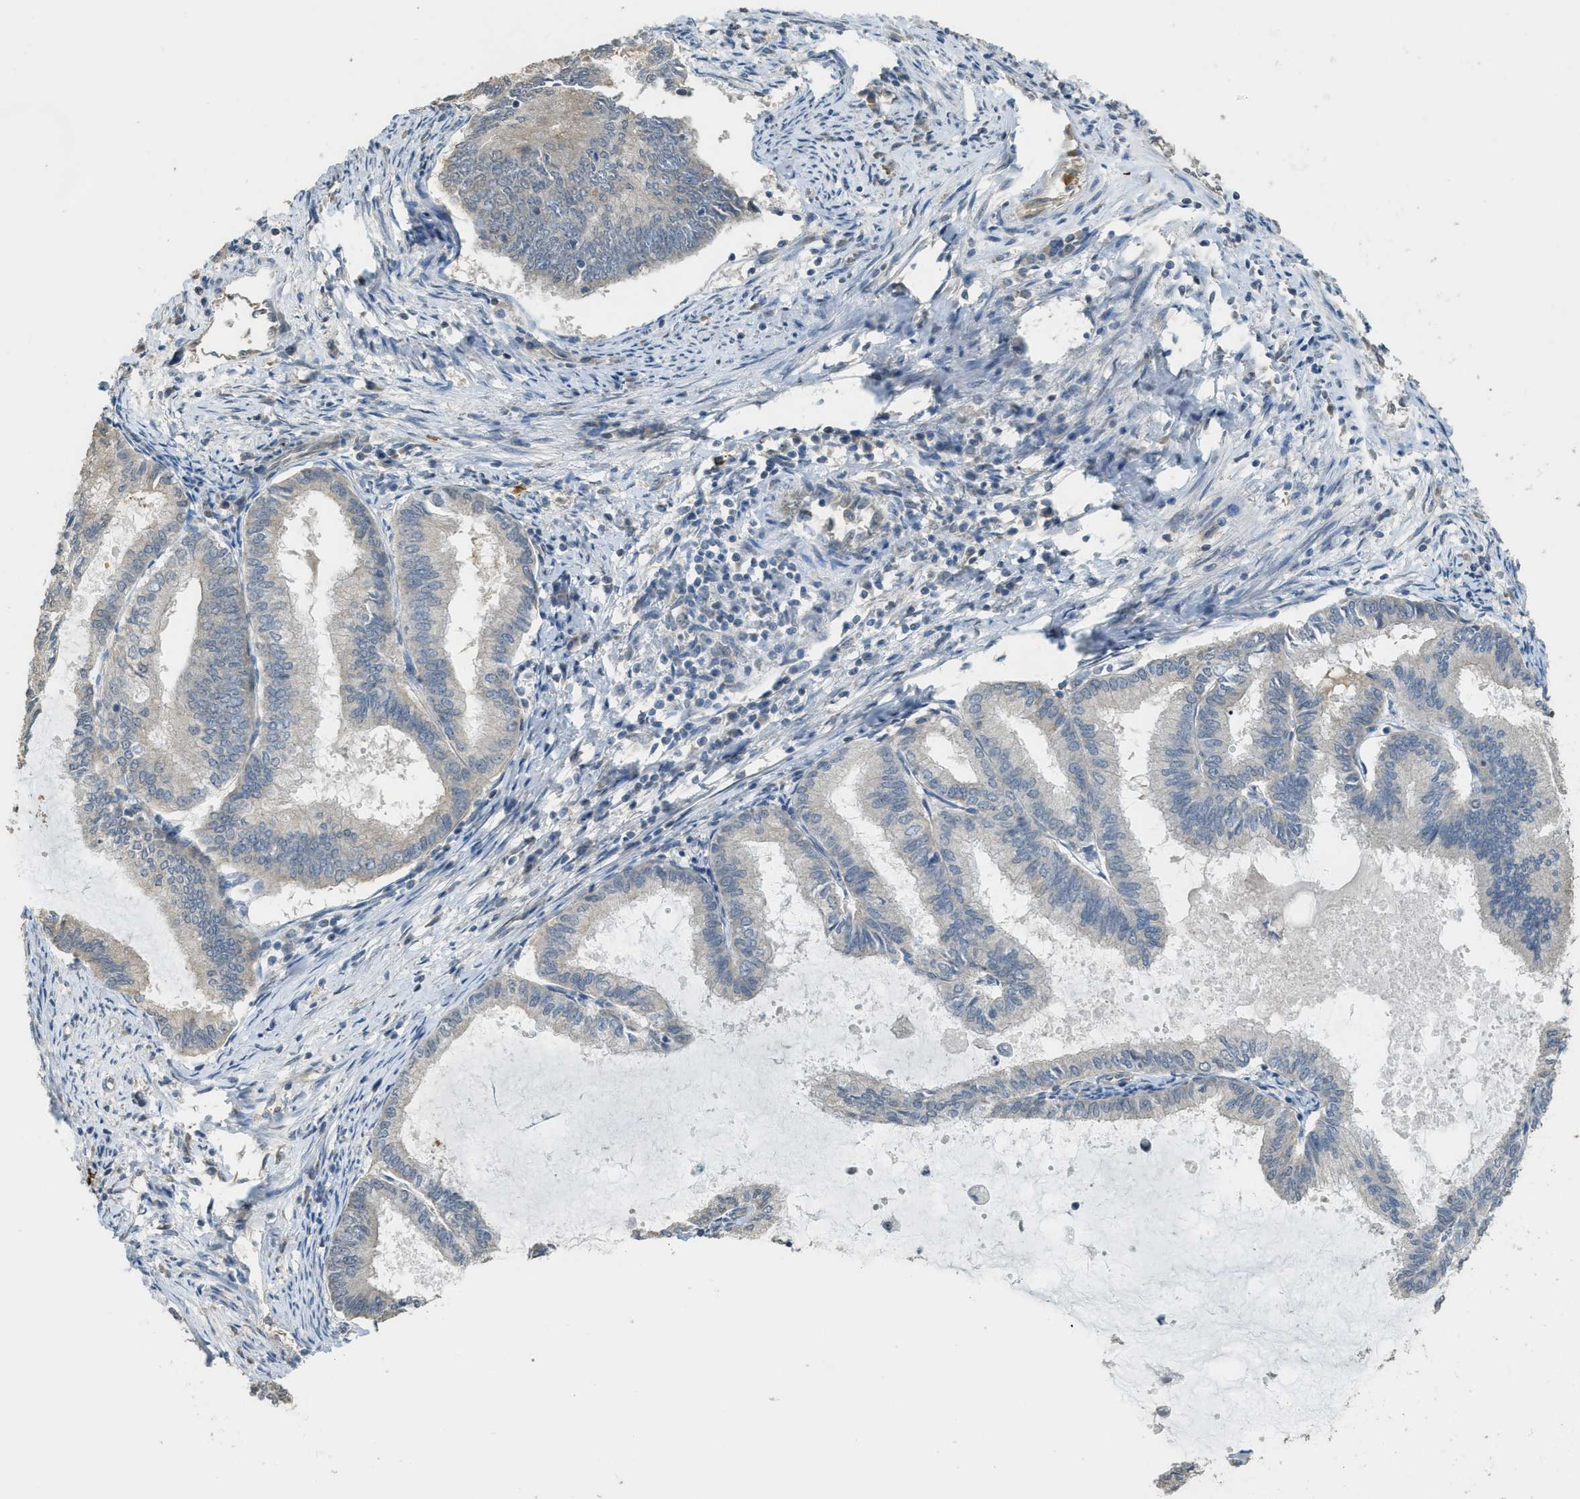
{"staining": {"intensity": "negative", "quantity": "none", "location": "none"}, "tissue": "endometrial cancer", "cell_type": "Tumor cells", "image_type": "cancer", "snomed": [{"axis": "morphology", "description": "Adenocarcinoma, NOS"}, {"axis": "topography", "description": "Endometrium"}], "caption": "This is an immunohistochemistry (IHC) photomicrograph of endometrial cancer. There is no positivity in tumor cells.", "gene": "IGF2BP2", "patient": {"sex": "female", "age": 86}}